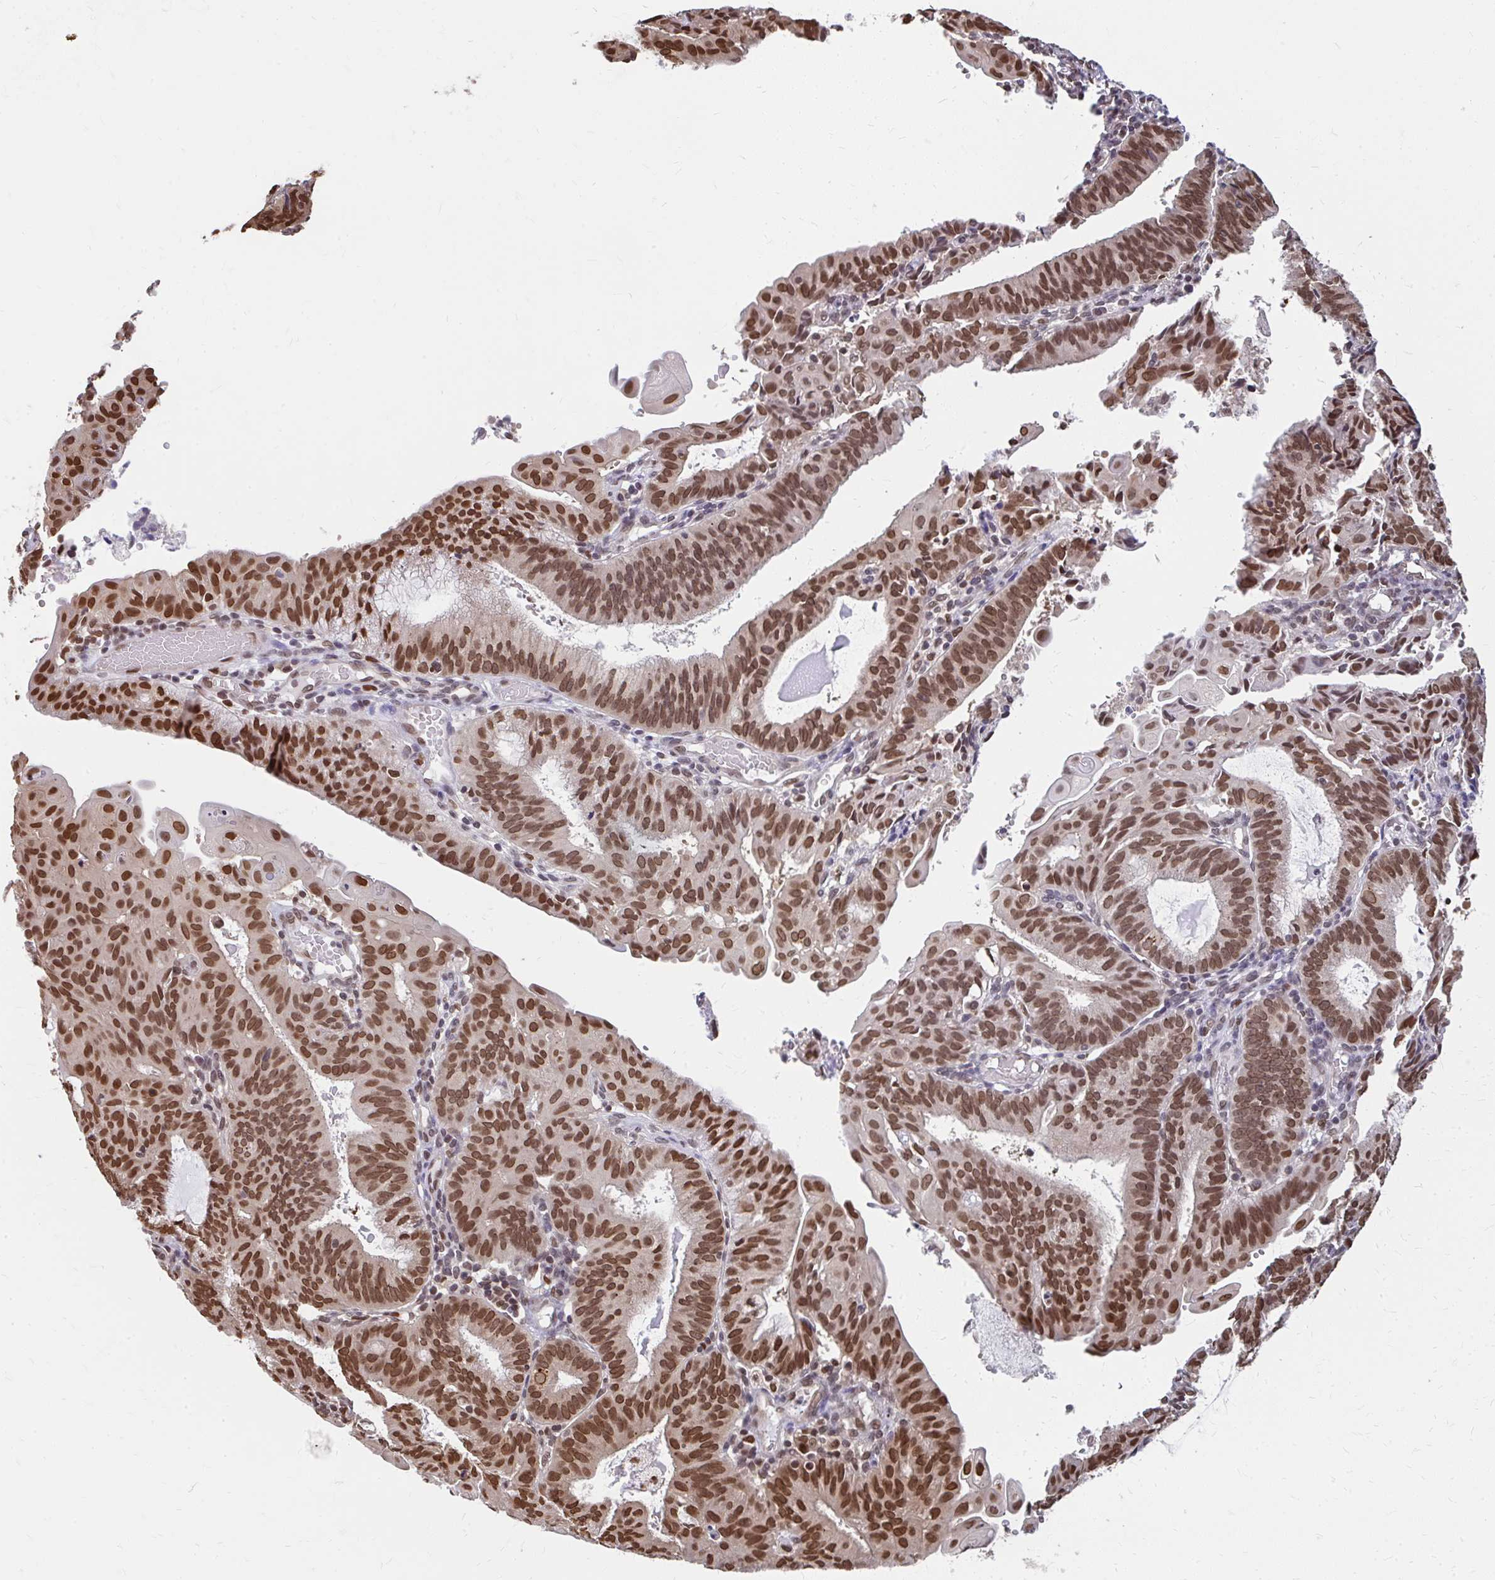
{"staining": {"intensity": "moderate", "quantity": ">75%", "location": "cytoplasmic/membranous,nuclear"}, "tissue": "endometrial cancer", "cell_type": "Tumor cells", "image_type": "cancer", "snomed": [{"axis": "morphology", "description": "Adenocarcinoma, NOS"}, {"axis": "topography", "description": "Endometrium"}], "caption": "An immunohistochemistry (IHC) photomicrograph of neoplastic tissue is shown. Protein staining in brown labels moderate cytoplasmic/membranous and nuclear positivity in endometrial cancer (adenocarcinoma) within tumor cells. The staining is performed using DAB (3,3'-diaminobenzidine) brown chromogen to label protein expression. The nuclei are counter-stained blue using hematoxylin.", "gene": "XPO1", "patient": {"sex": "female", "age": 49}}